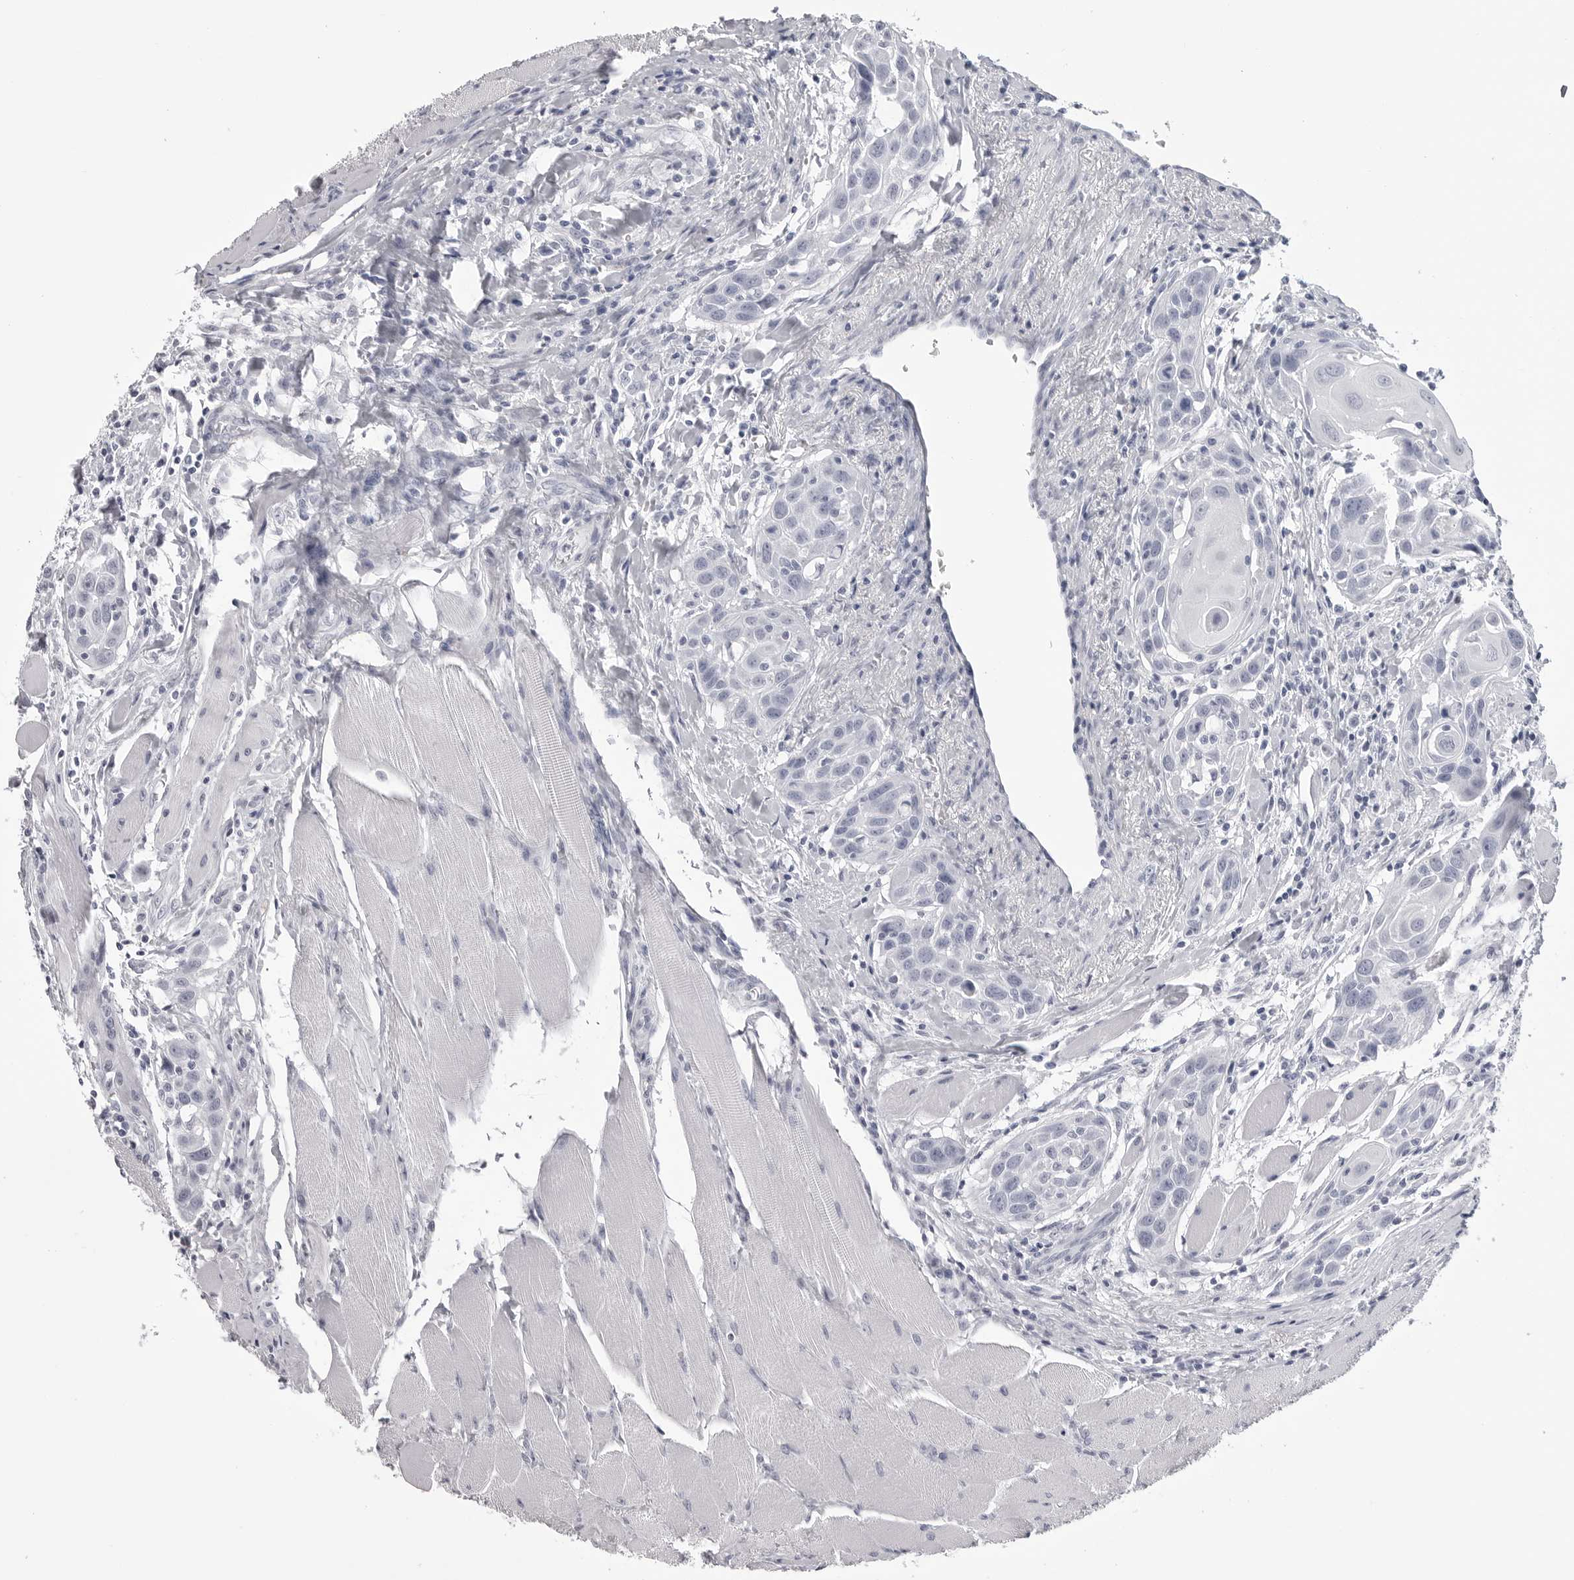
{"staining": {"intensity": "negative", "quantity": "none", "location": "none"}, "tissue": "head and neck cancer", "cell_type": "Tumor cells", "image_type": "cancer", "snomed": [{"axis": "morphology", "description": "Squamous cell carcinoma, NOS"}, {"axis": "topography", "description": "Oral tissue"}, {"axis": "topography", "description": "Head-Neck"}], "caption": "An IHC micrograph of squamous cell carcinoma (head and neck) is shown. There is no staining in tumor cells of squamous cell carcinoma (head and neck).", "gene": "LGALS4", "patient": {"sex": "female", "age": 50}}